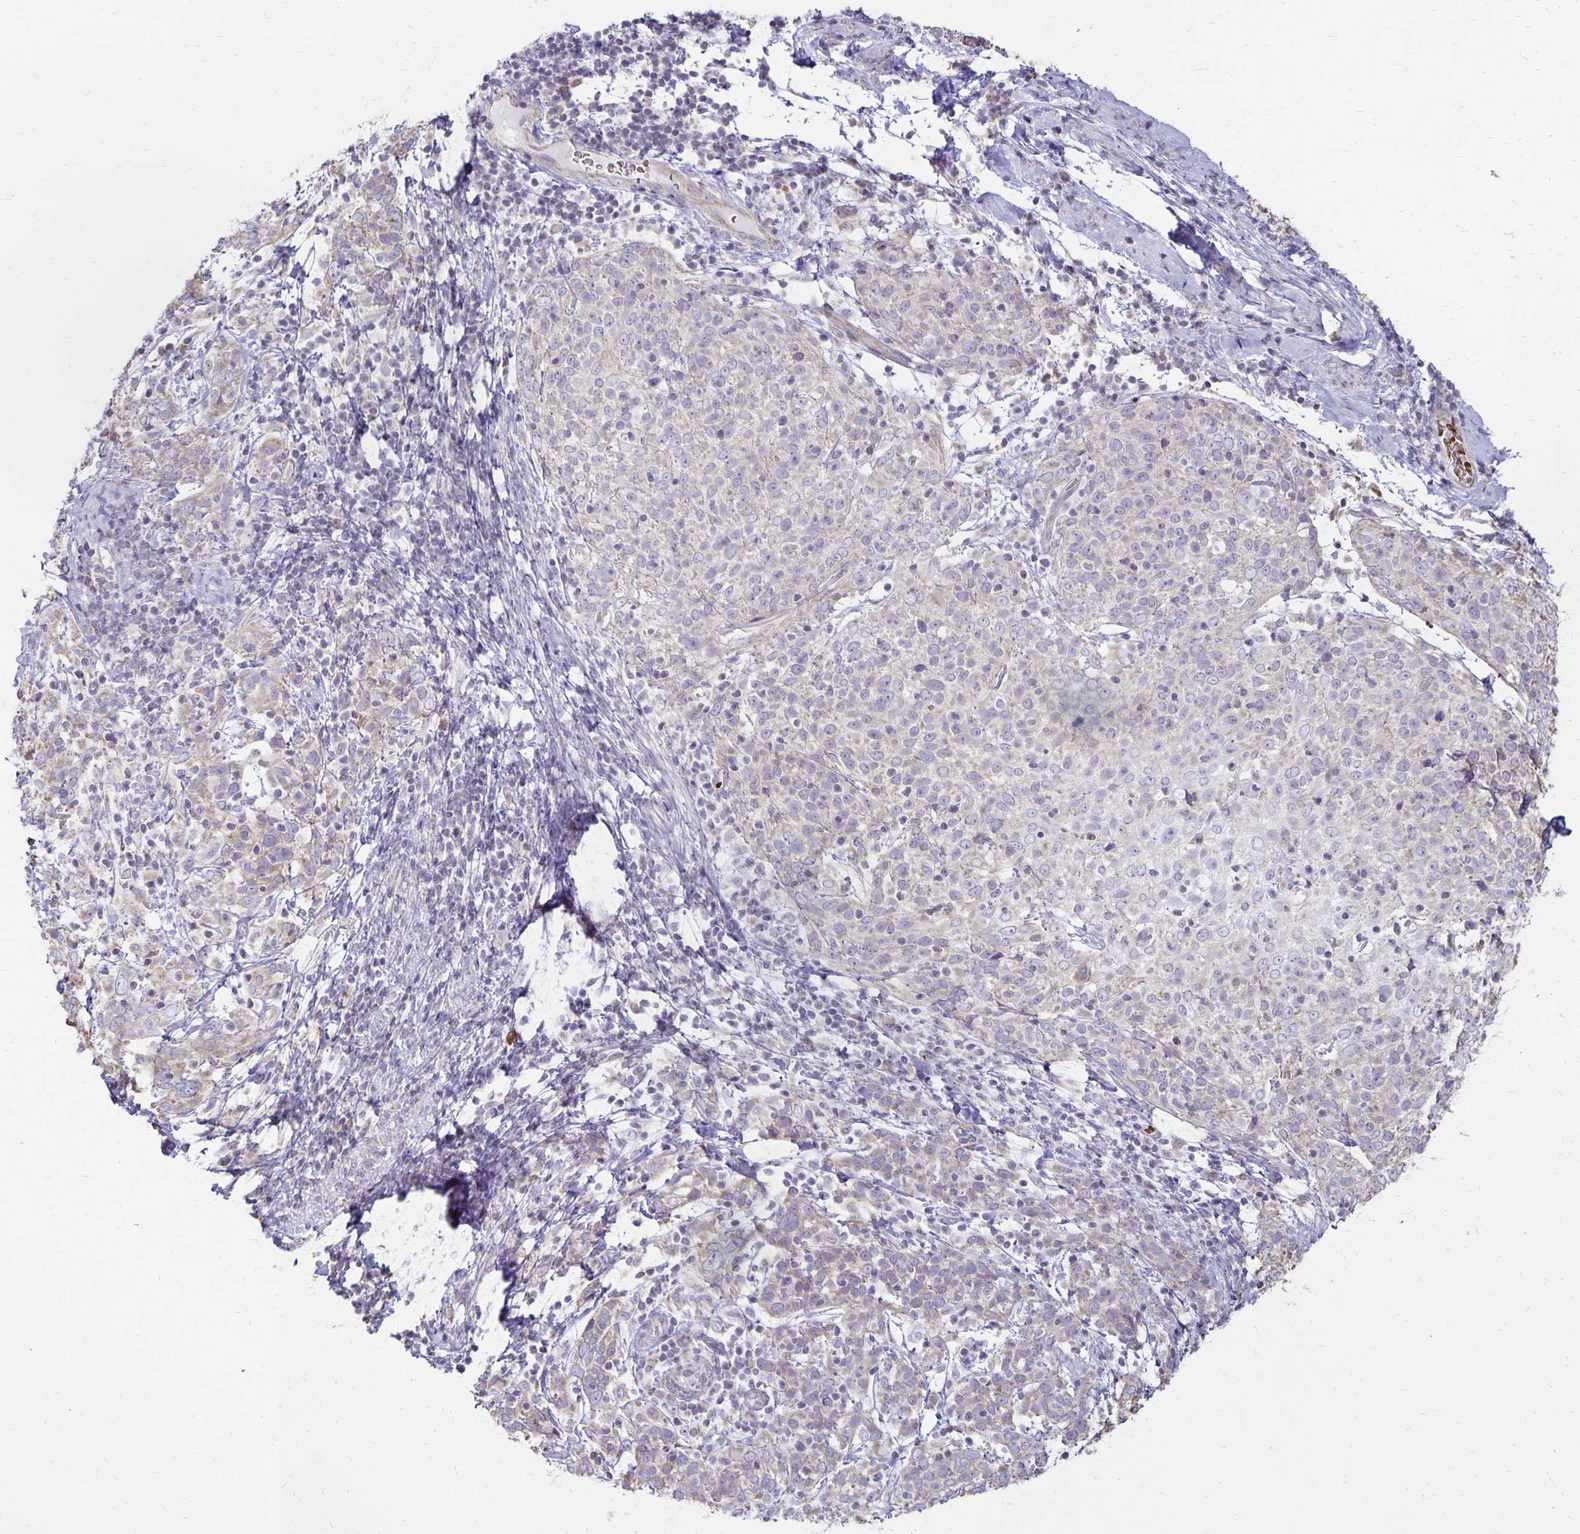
{"staining": {"intensity": "negative", "quantity": "none", "location": "none"}, "tissue": "cervical cancer", "cell_type": "Tumor cells", "image_type": "cancer", "snomed": [{"axis": "morphology", "description": "Squamous cell carcinoma, NOS"}, {"axis": "topography", "description": "Cervix"}], "caption": "Immunohistochemistry (IHC) photomicrograph of neoplastic tissue: cervical cancer (squamous cell carcinoma) stained with DAB (3,3'-diaminobenzidine) shows no significant protein expression in tumor cells. (DAB immunohistochemistry, high magnification).", "gene": "FN3K", "patient": {"sex": "female", "age": 61}}